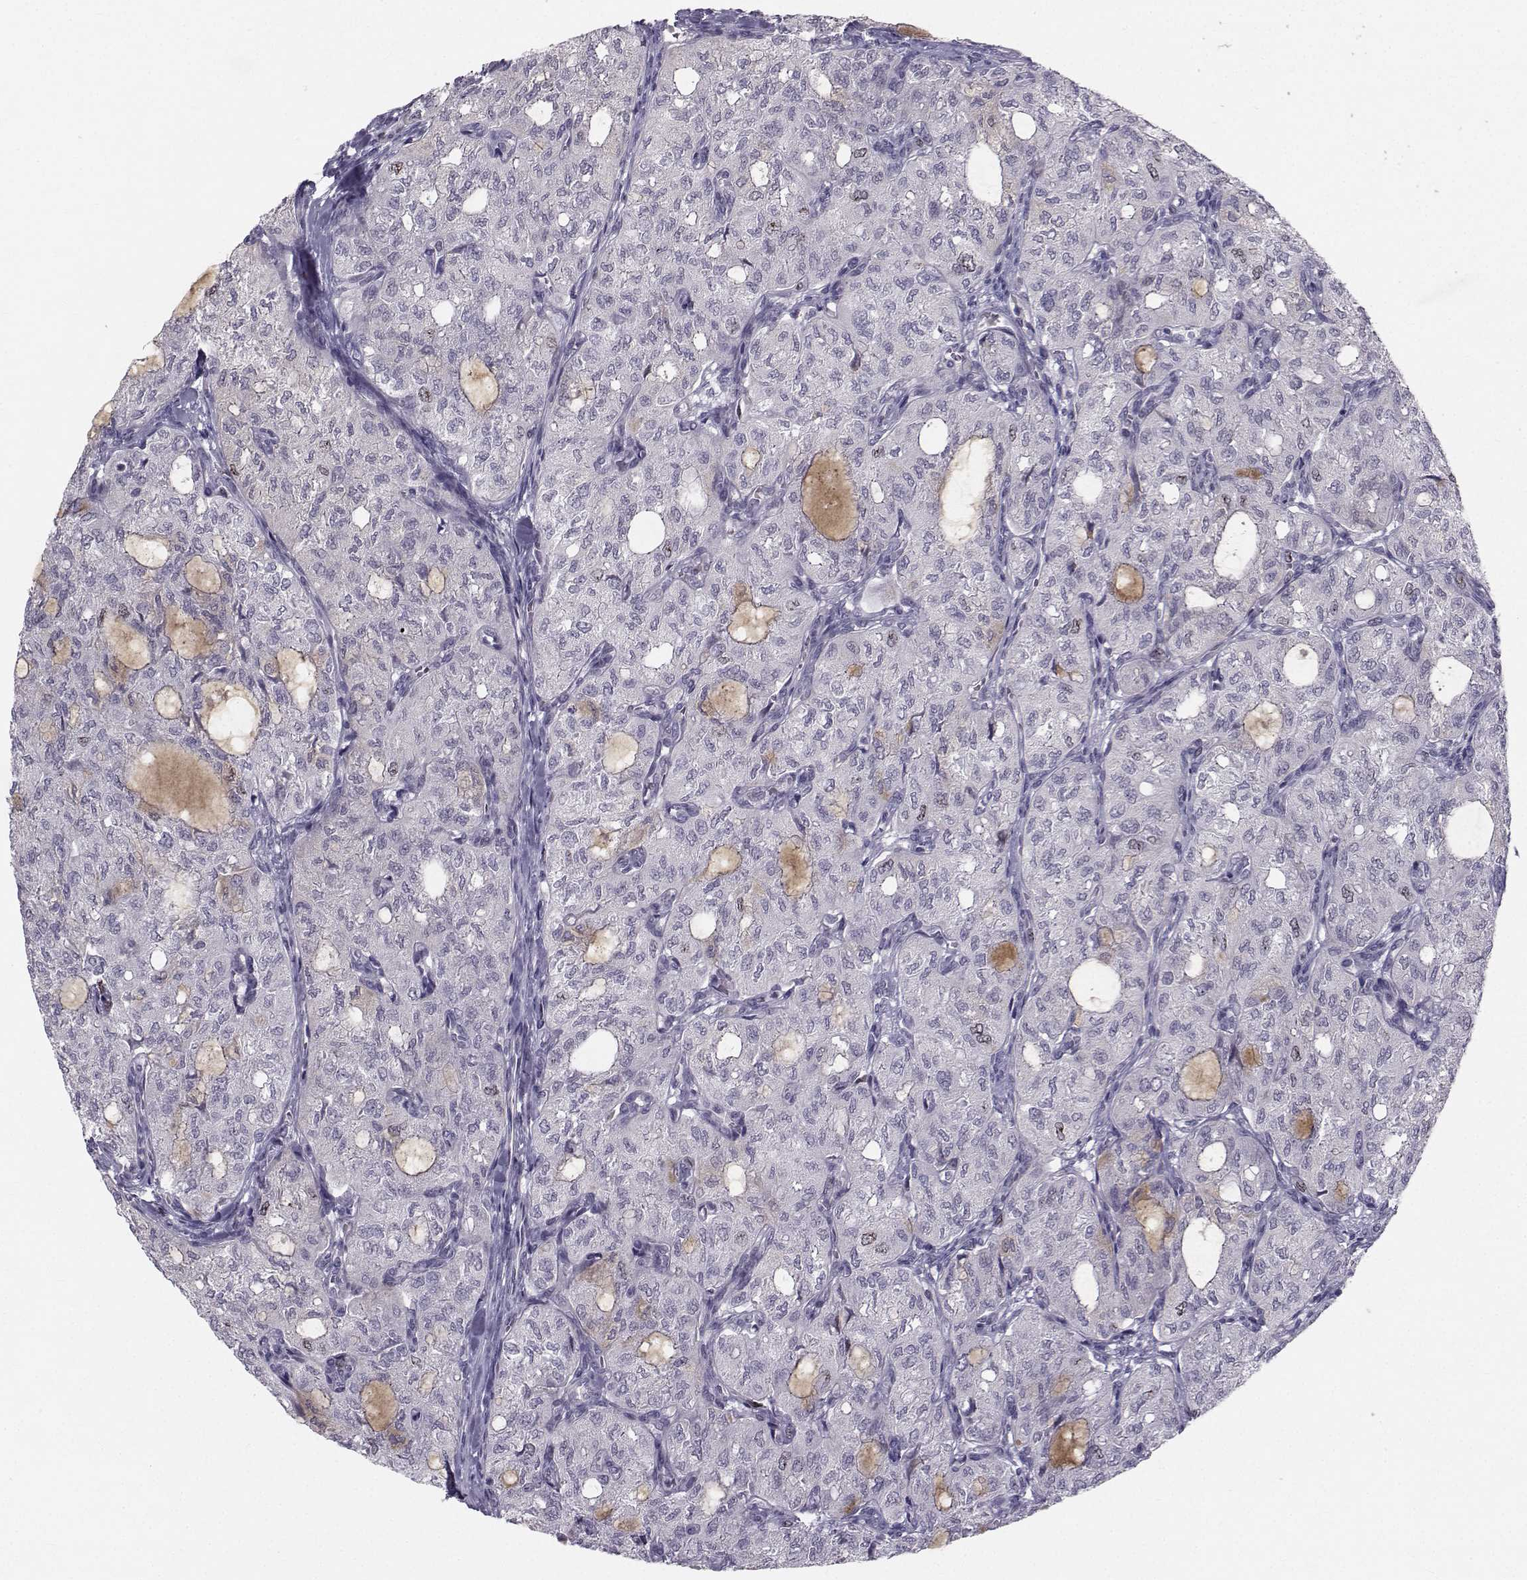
{"staining": {"intensity": "negative", "quantity": "none", "location": "none"}, "tissue": "thyroid cancer", "cell_type": "Tumor cells", "image_type": "cancer", "snomed": [{"axis": "morphology", "description": "Follicular adenoma carcinoma, NOS"}, {"axis": "topography", "description": "Thyroid gland"}], "caption": "Immunohistochemistry of thyroid cancer (follicular adenoma carcinoma) demonstrates no expression in tumor cells.", "gene": "LRP8", "patient": {"sex": "male", "age": 75}}